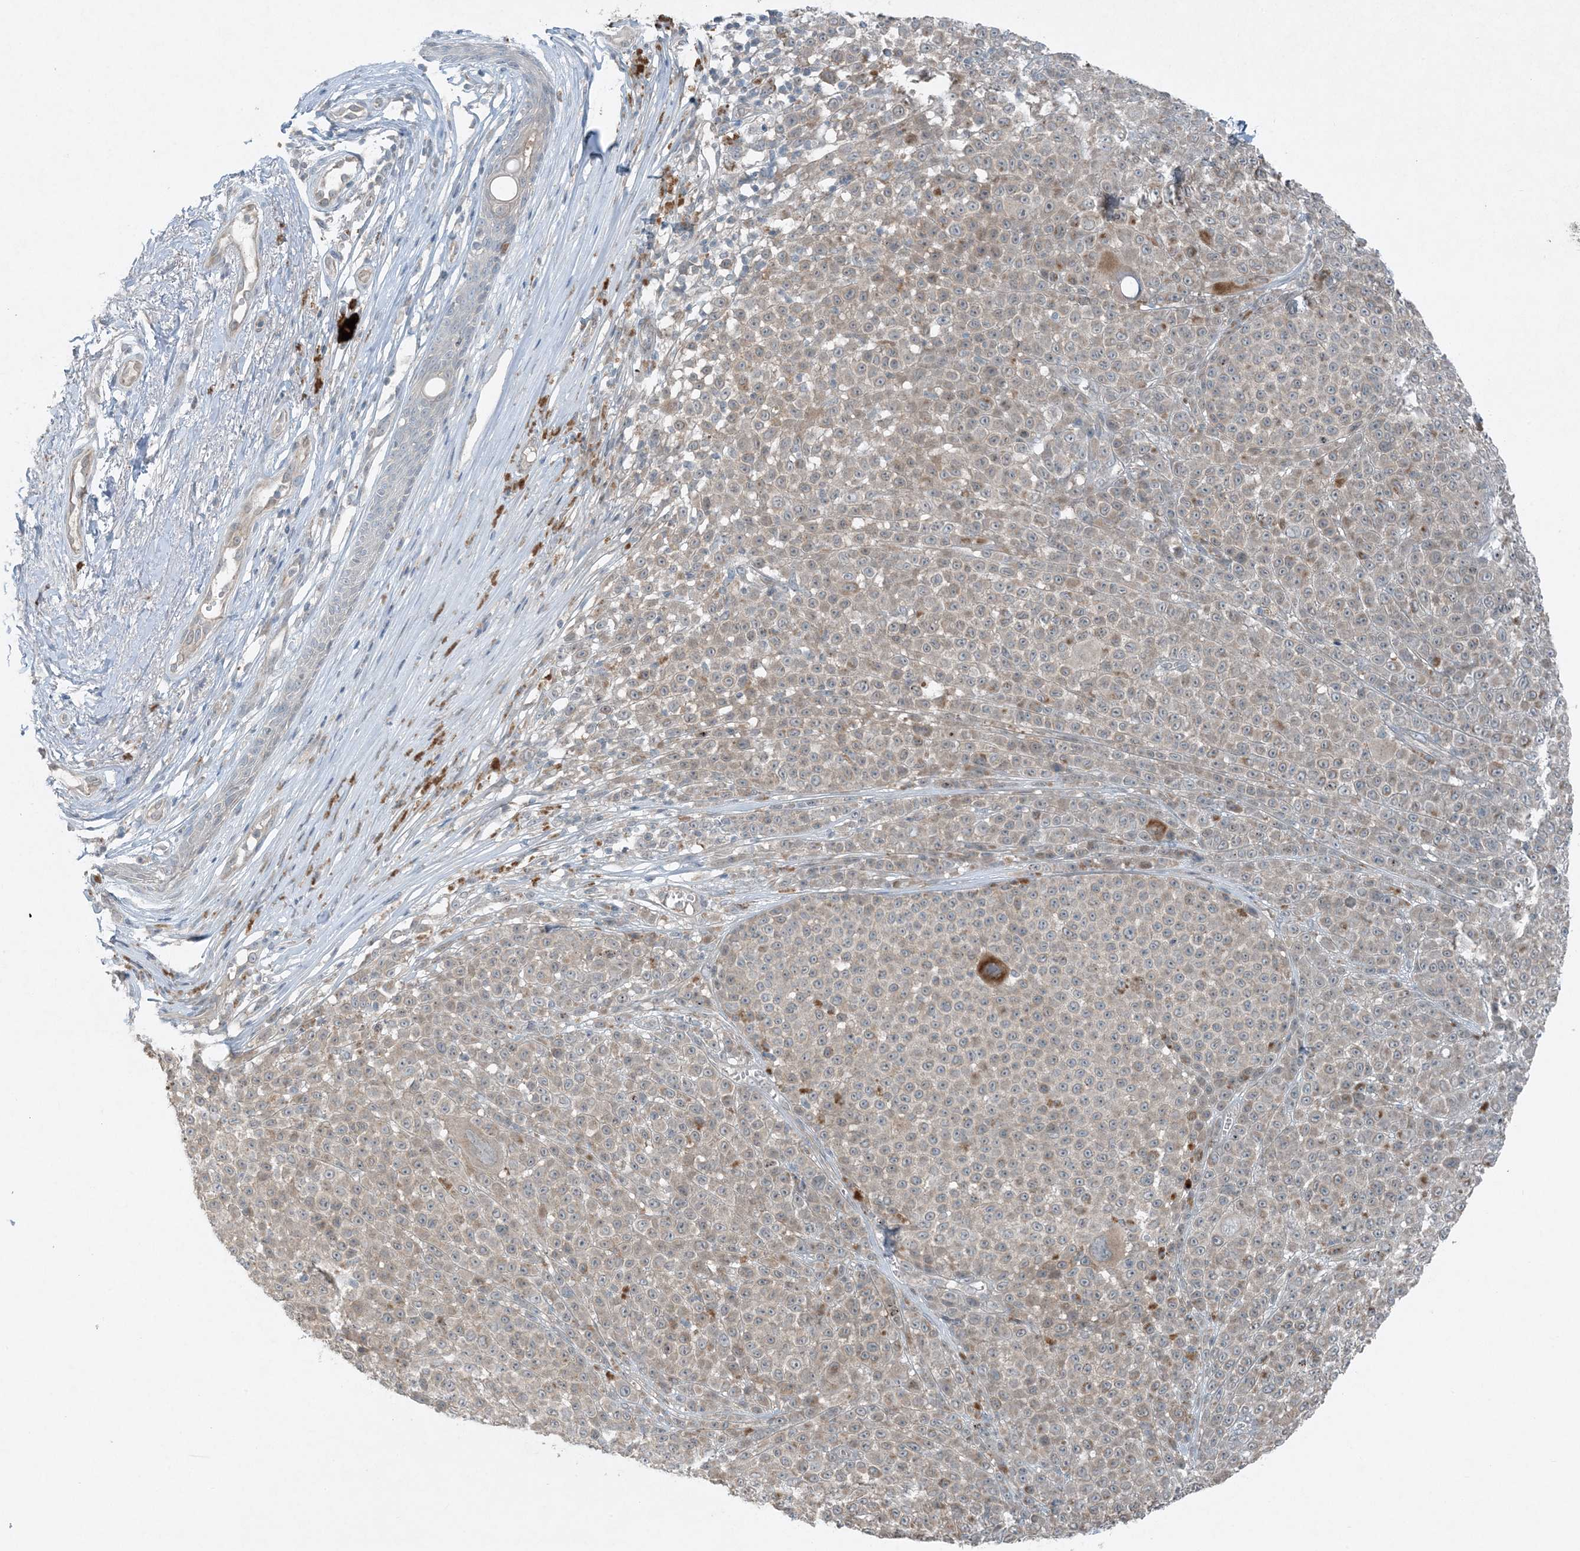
{"staining": {"intensity": "weak", "quantity": "25%-75%", "location": "cytoplasmic/membranous"}, "tissue": "melanoma", "cell_type": "Tumor cells", "image_type": "cancer", "snomed": [{"axis": "morphology", "description": "Malignant melanoma, NOS"}, {"axis": "topography", "description": "Skin"}], "caption": "There is low levels of weak cytoplasmic/membranous positivity in tumor cells of malignant melanoma, as demonstrated by immunohistochemical staining (brown color).", "gene": "MITD1", "patient": {"sex": "female", "age": 94}}